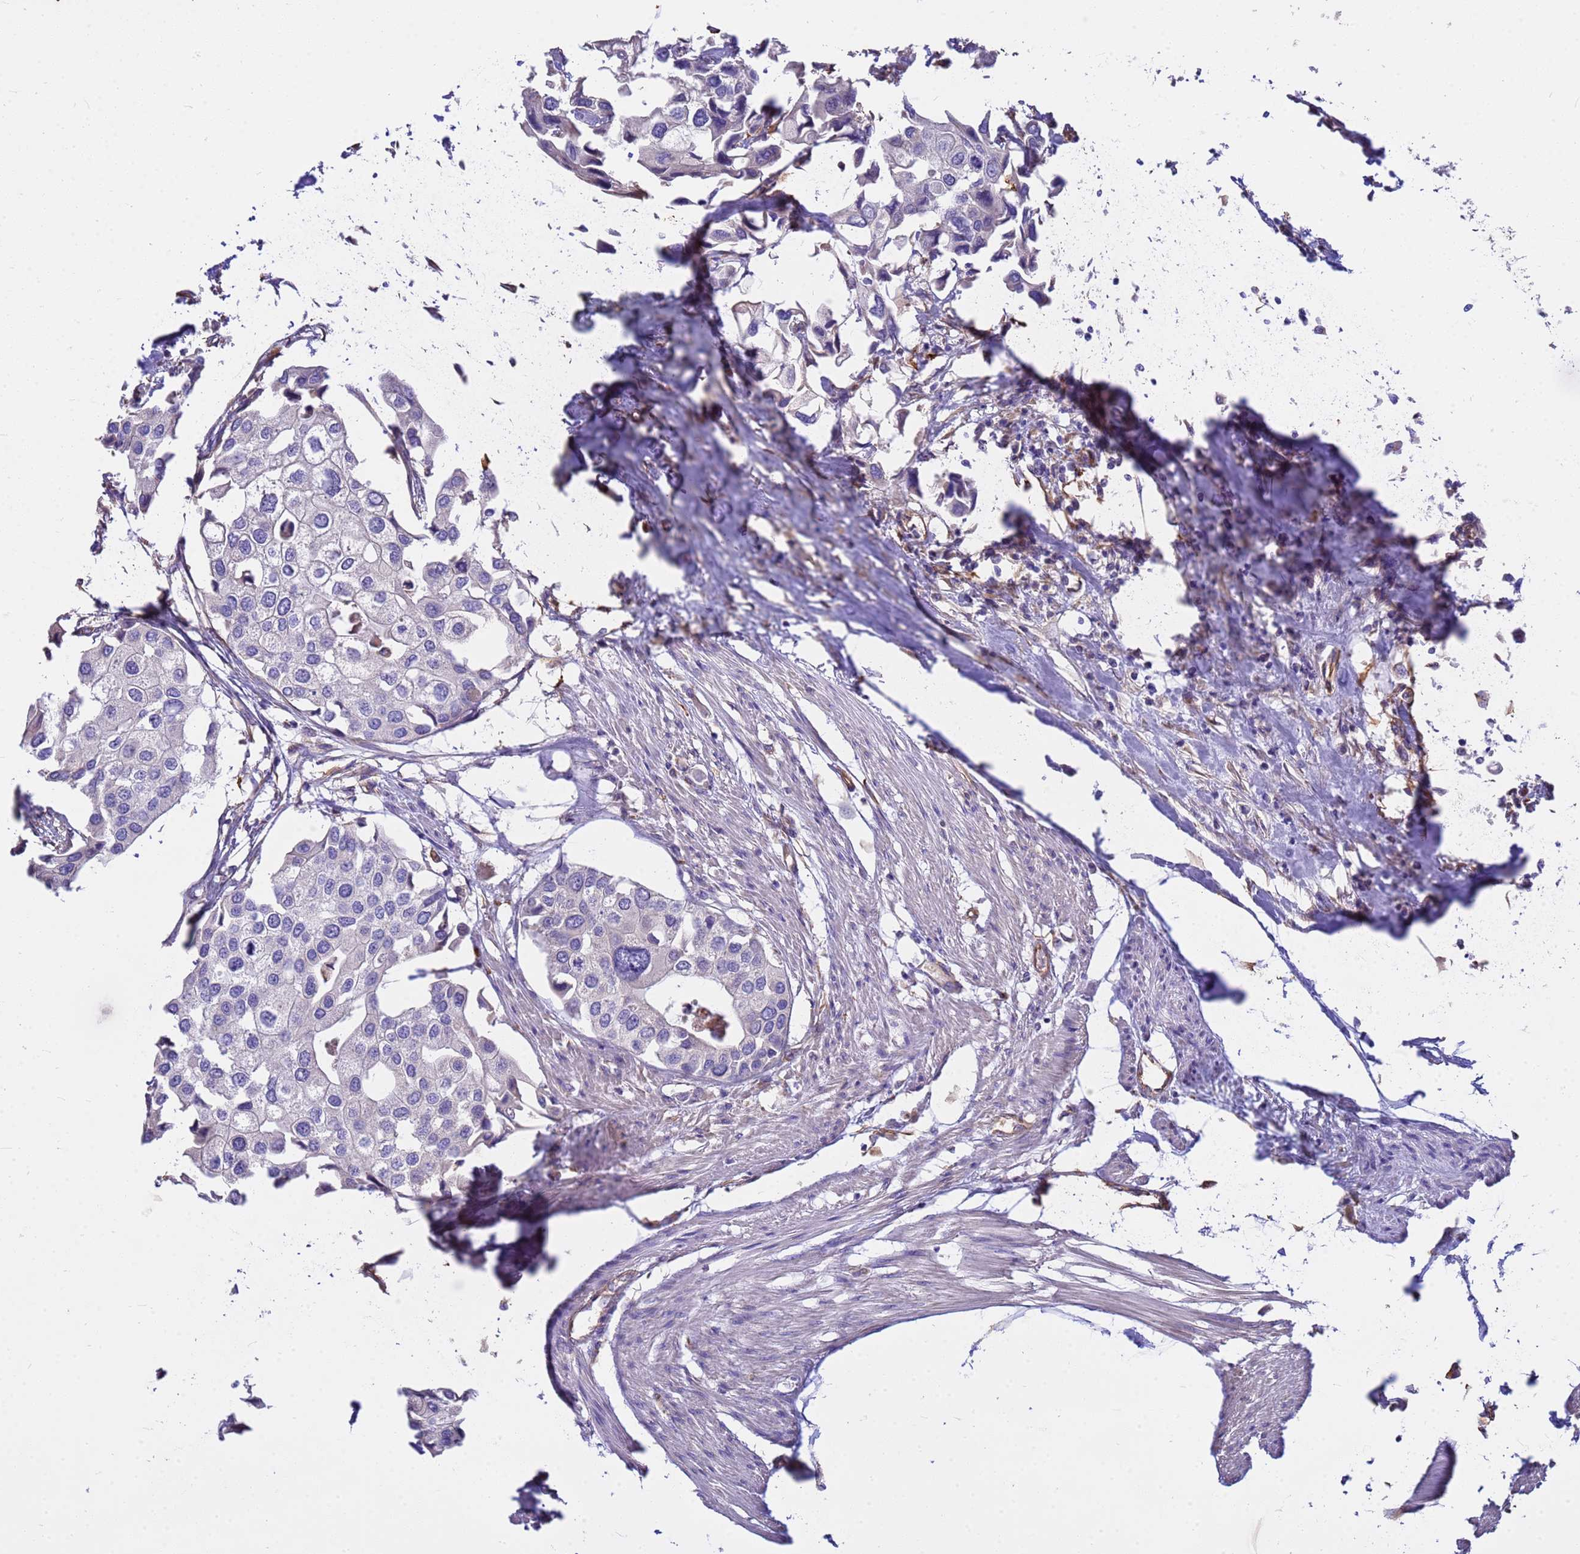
{"staining": {"intensity": "negative", "quantity": "none", "location": "none"}, "tissue": "urothelial cancer", "cell_type": "Tumor cells", "image_type": "cancer", "snomed": [{"axis": "morphology", "description": "Urothelial carcinoma, High grade"}, {"axis": "topography", "description": "Urinary bladder"}], "caption": "Histopathology image shows no significant protein expression in tumor cells of urothelial cancer. The staining was performed using DAB to visualize the protein expression in brown, while the nuclei were stained in blue with hematoxylin (Magnification: 20x).", "gene": "TCEAL3", "patient": {"sex": "male", "age": 64}}